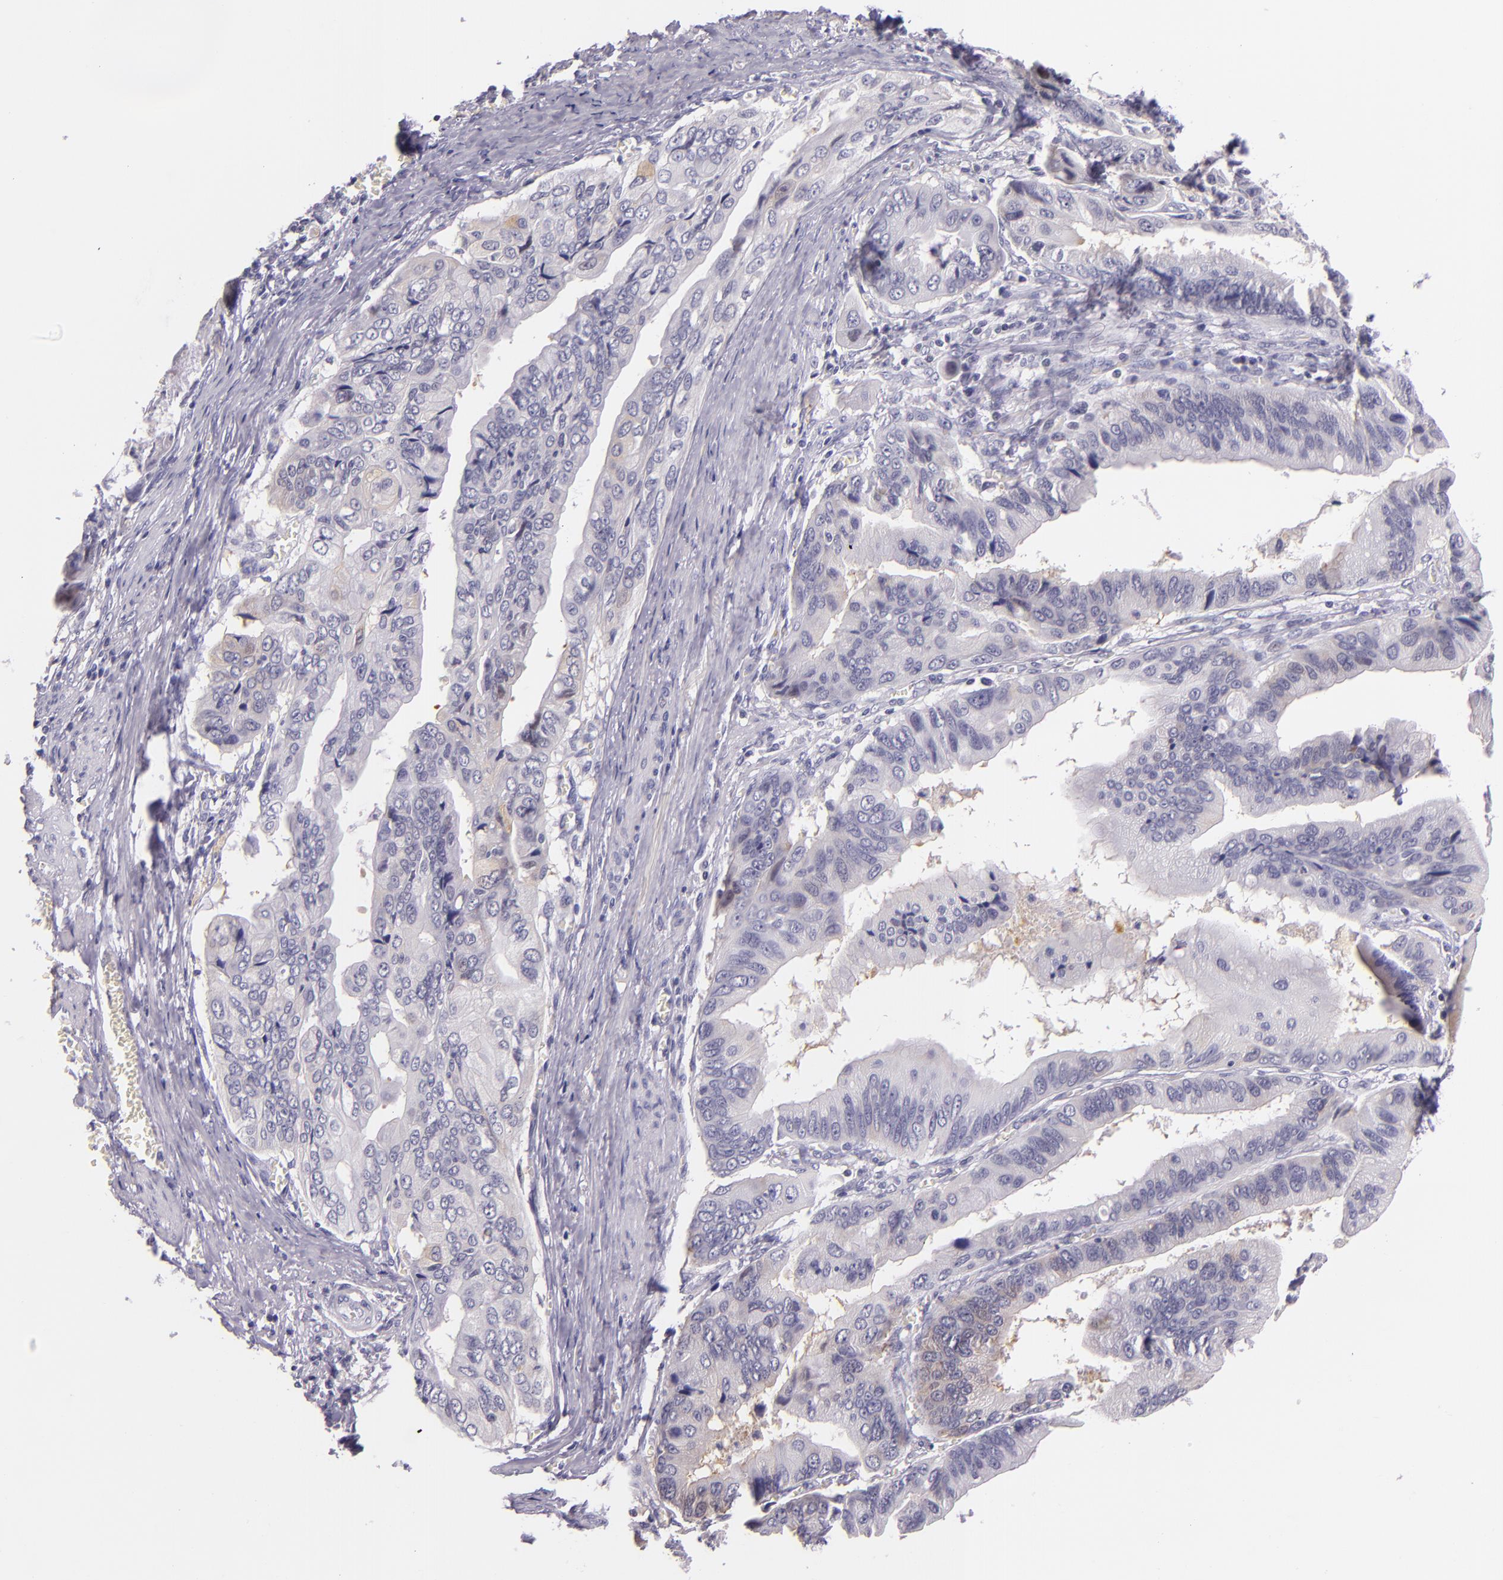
{"staining": {"intensity": "negative", "quantity": "none", "location": "none"}, "tissue": "stomach cancer", "cell_type": "Tumor cells", "image_type": "cancer", "snomed": [{"axis": "morphology", "description": "Adenocarcinoma, NOS"}, {"axis": "topography", "description": "Stomach, upper"}], "caption": "Stomach adenocarcinoma stained for a protein using IHC demonstrates no expression tumor cells.", "gene": "HSP90AA1", "patient": {"sex": "male", "age": 80}}